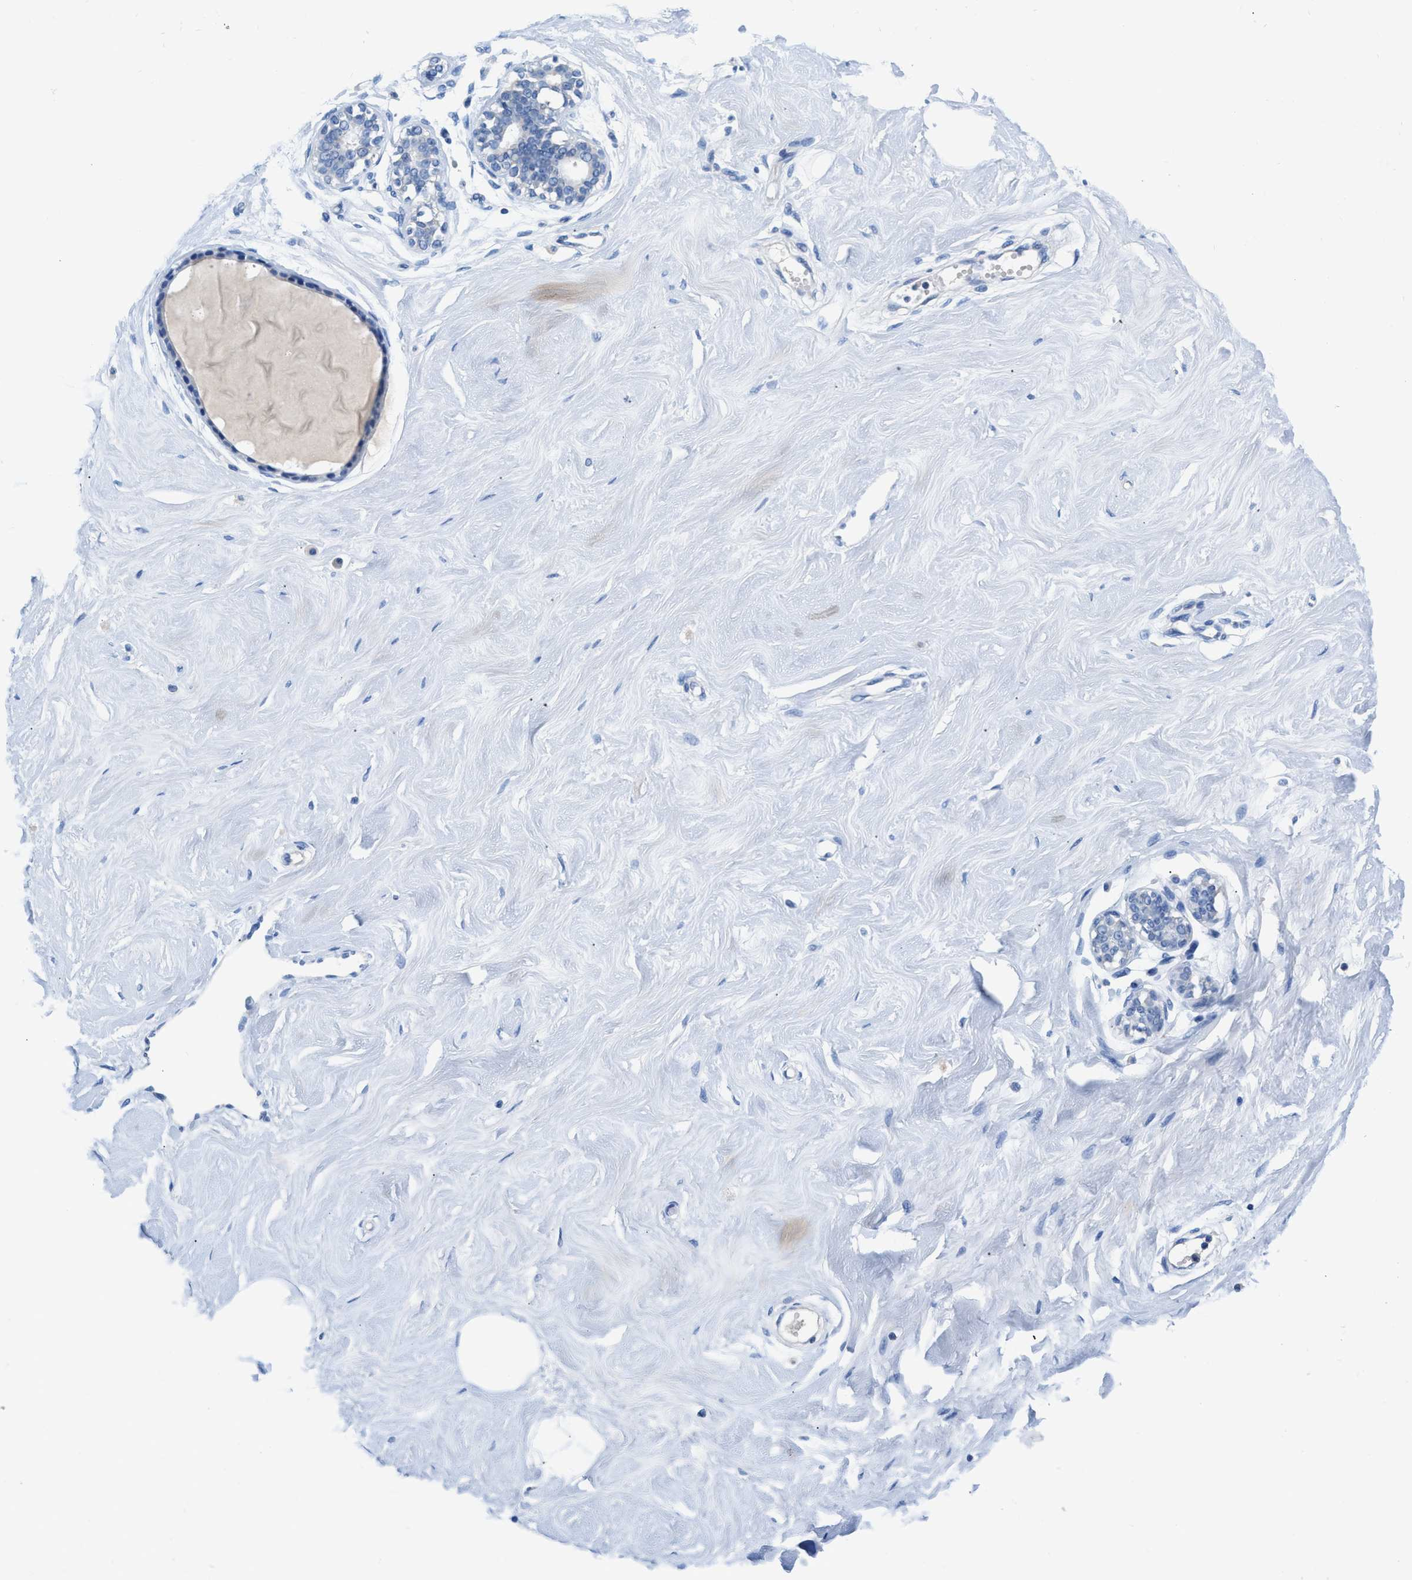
{"staining": {"intensity": "negative", "quantity": "none", "location": "none"}, "tissue": "breast", "cell_type": "Adipocytes", "image_type": "normal", "snomed": [{"axis": "morphology", "description": "Normal tissue, NOS"}, {"axis": "topography", "description": "Breast"}], "caption": "DAB (3,3'-diaminobenzidine) immunohistochemical staining of benign human breast exhibits no significant positivity in adipocytes.", "gene": "SLFN13", "patient": {"sex": "female", "age": 23}}